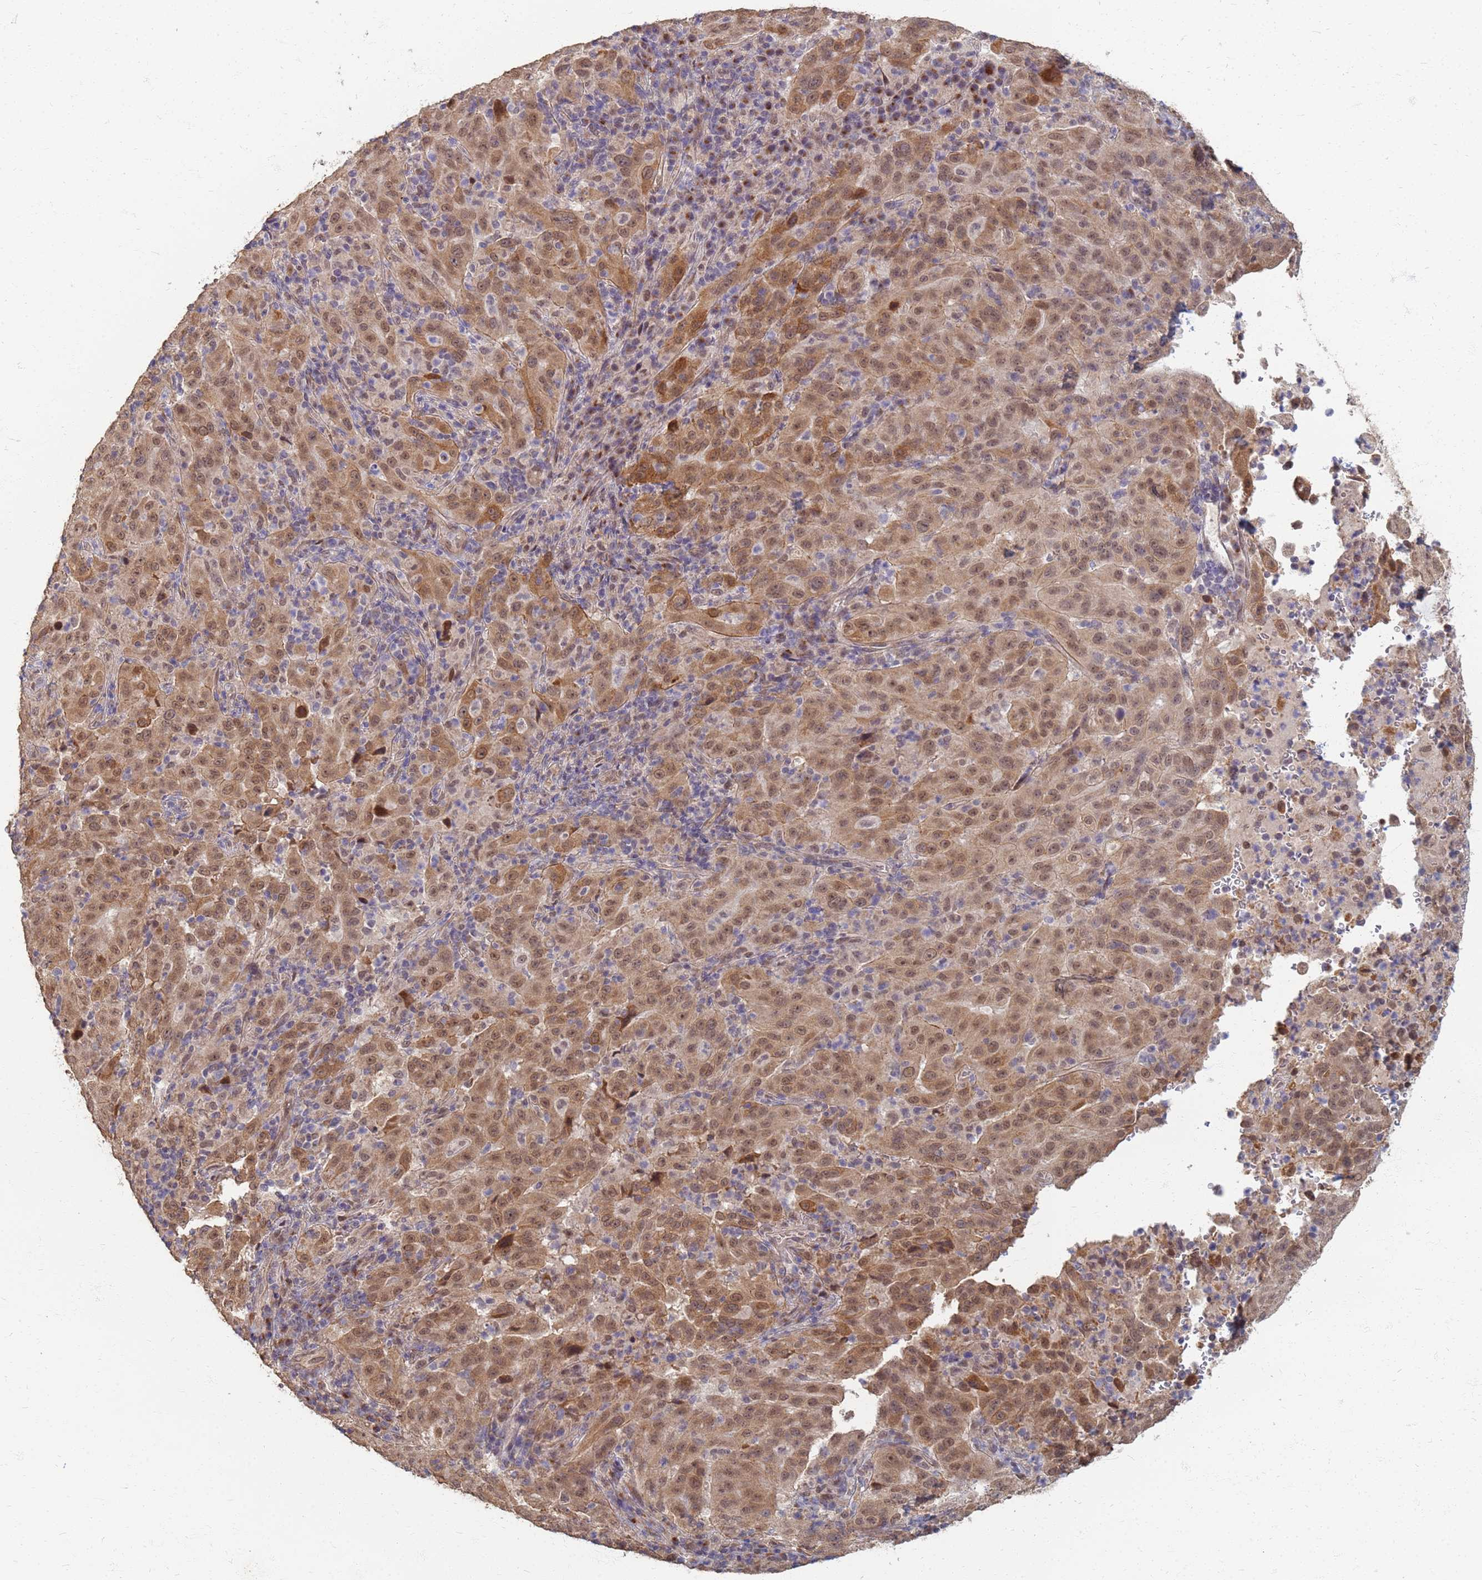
{"staining": {"intensity": "moderate", "quantity": ">75%", "location": "cytoplasmic/membranous,nuclear"}, "tissue": "pancreatic cancer", "cell_type": "Tumor cells", "image_type": "cancer", "snomed": [{"axis": "morphology", "description": "Adenocarcinoma, NOS"}, {"axis": "topography", "description": "Pancreas"}], "caption": "Immunohistochemical staining of human adenocarcinoma (pancreatic) displays medium levels of moderate cytoplasmic/membranous and nuclear protein staining in approximately >75% of tumor cells. Ihc stains the protein in brown and the nuclei are stained blue.", "gene": "ITGB4", "patient": {"sex": "male", "age": 63}}